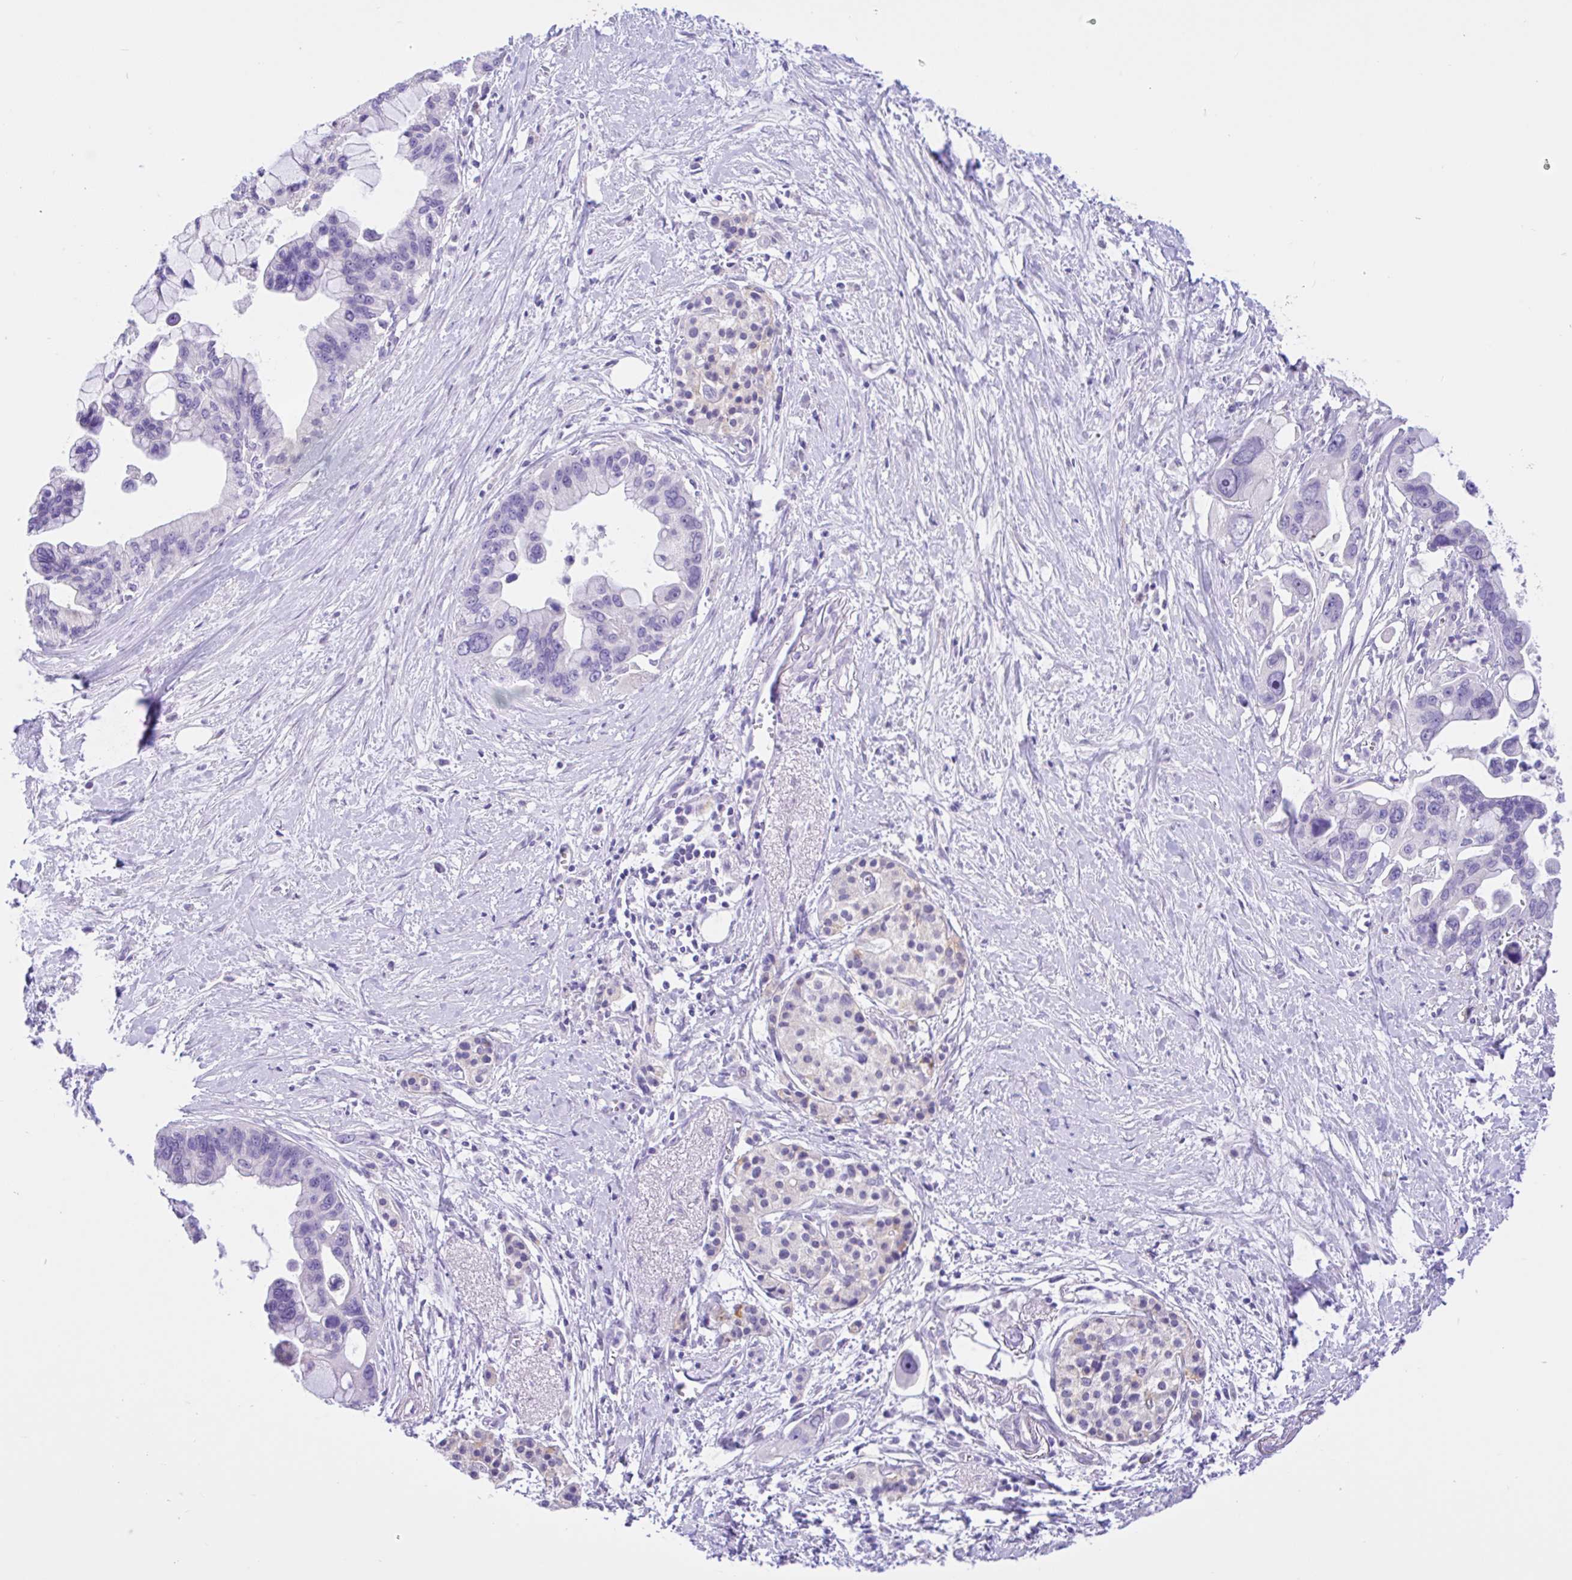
{"staining": {"intensity": "negative", "quantity": "none", "location": "none"}, "tissue": "pancreatic cancer", "cell_type": "Tumor cells", "image_type": "cancer", "snomed": [{"axis": "morphology", "description": "Adenocarcinoma, NOS"}, {"axis": "topography", "description": "Pancreas"}], "caption": "Immunohistochemistry micrograph of human adenocarcinoma (pancreatic) stained for a protein (brown), which shows no expression in tumor cells. Nuclei are stained in blue.", "gene": "ANO4", "patient": {"sex": "female", "age": 83}}